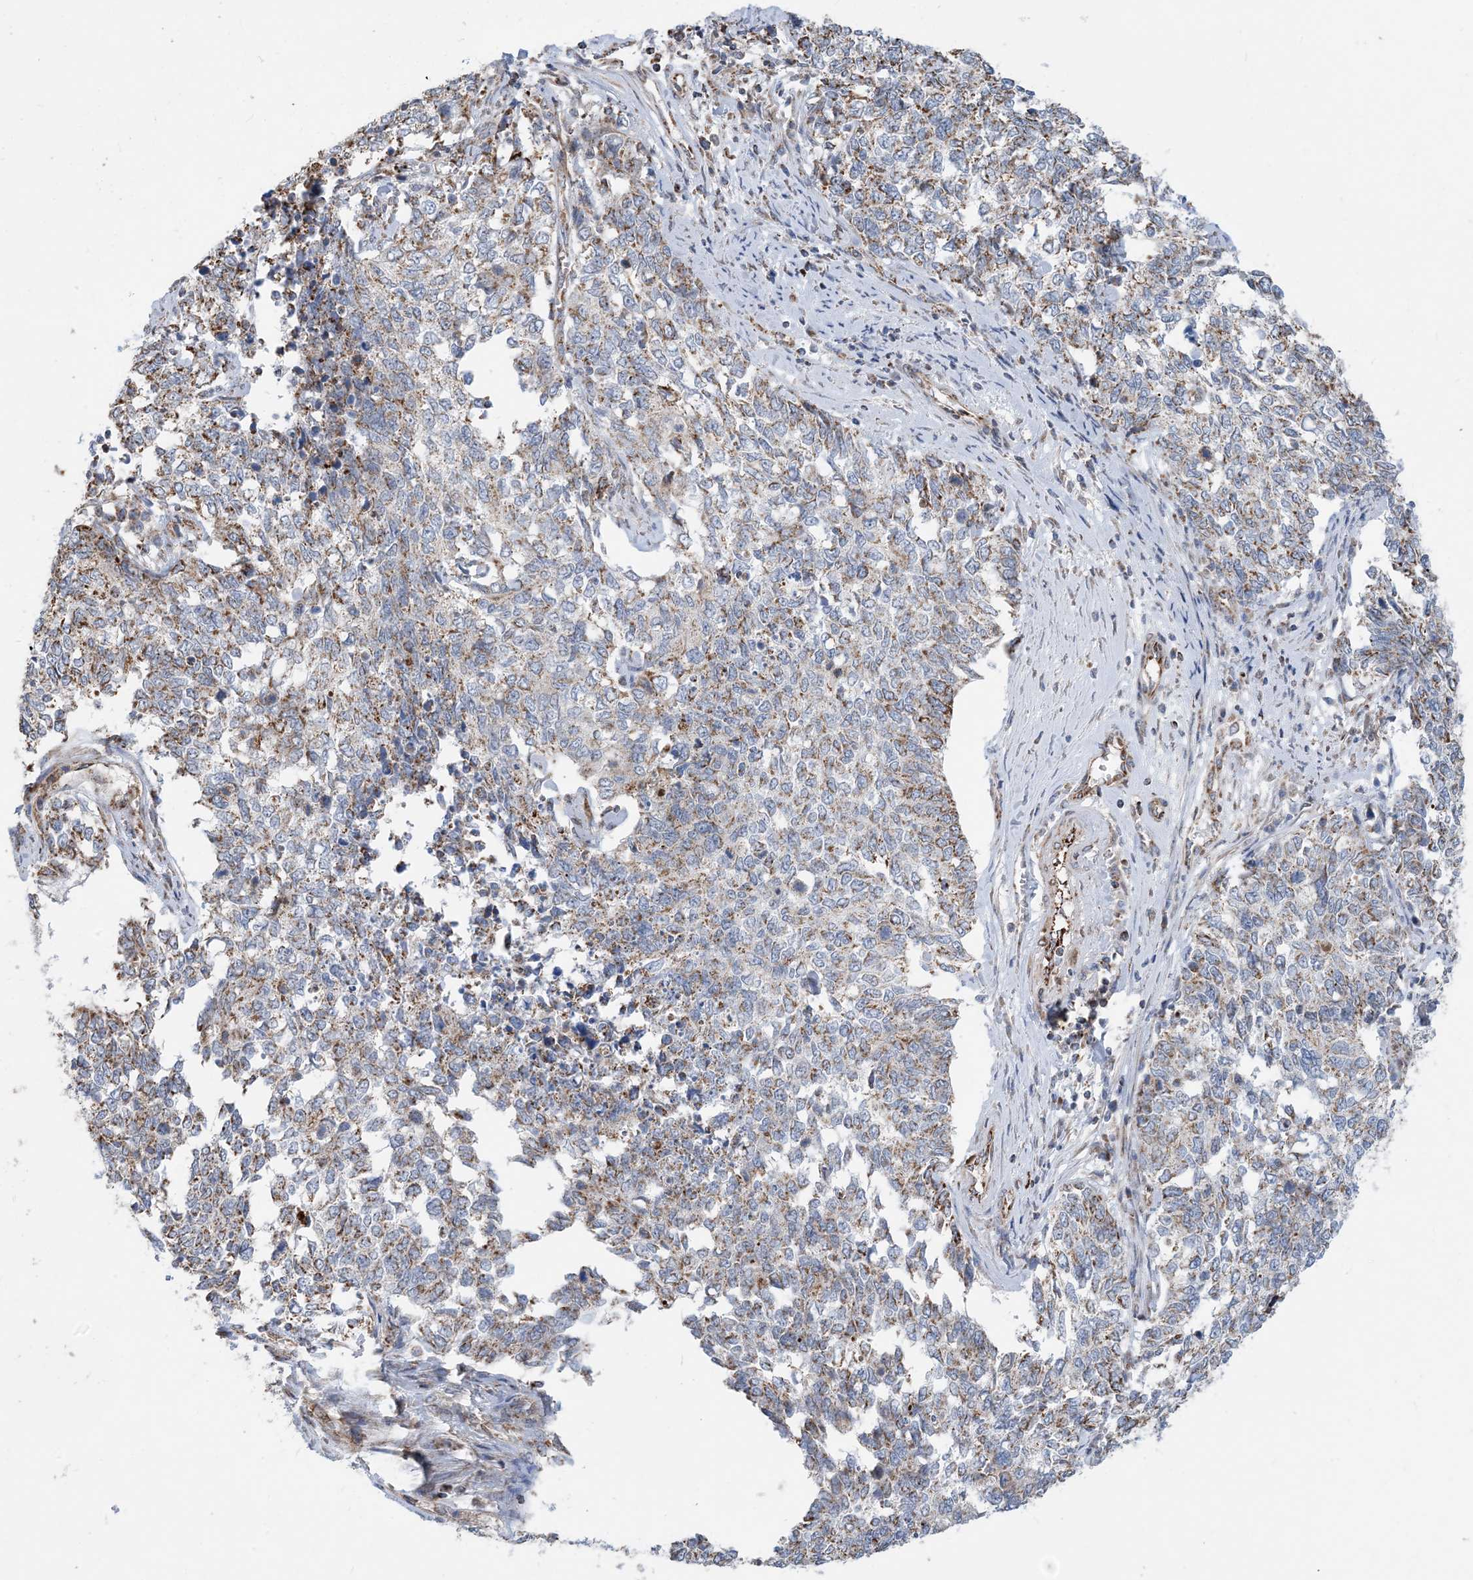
{"staining": {"intensity": "moderate", "quantity": "25%-75%", "location": "cytoplasmic/membranous"}, "tissue": "cervical cancer", "cell_type": "Tumor cells", "image_type": "cancer", "snomed": [{"axis": "morphology", "description": "Squamous cell carcinoma, NOS"}, {"axis": "topography", "description": "Cervix"}], "caption": "Immunohistochemical staining of cervical cancer (squamous cell carcinoma) displays moderate cytoplasmic/membranous protein positivity in approximately 25%-75% of tumor cells.", "gene": "PCDHGA1", "patient": {"sex": "female", "age": 63}}